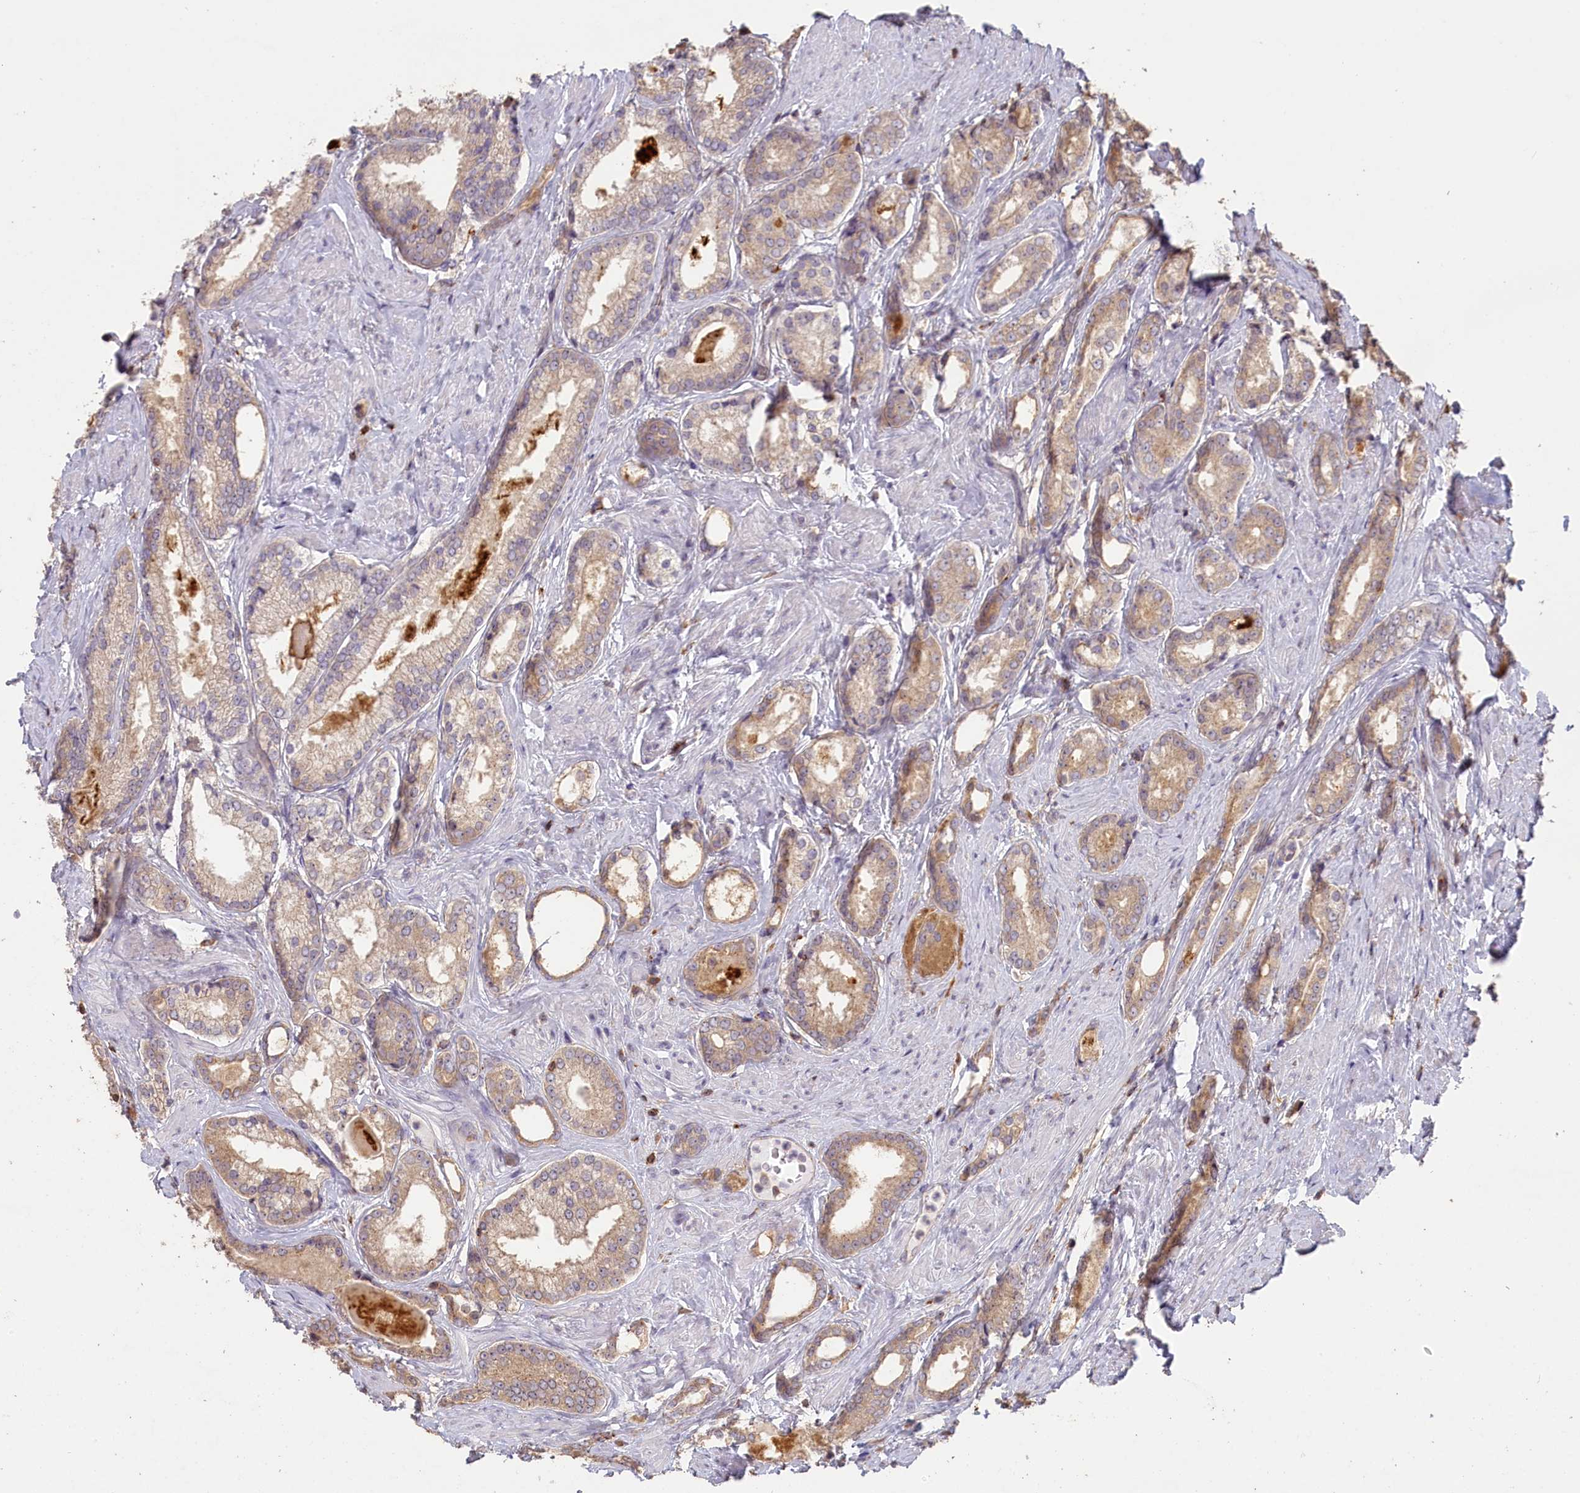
{"staining": {"intensity": "moderate", "quantity": "<25%", "location": "cytoplasmic/membranous"}, "tissue": "prostate cancer", "cell_type": "Tumor cells", "image_type": "cancer", "snomed": [{"axis": "morphology", "description": "Adenocarcinoma, Low grade"}, {"axis": "topography", "description": "Prostate"}], "caption": "Low-grade adenocarcinoma (prostate) tissue shows moderate cytoplasmic/membranous staining in about <25% of tumor cells, visualized by immunohistochemistry.", "gene": "MADD", "patient": {"sex": "male", "age": 68}}